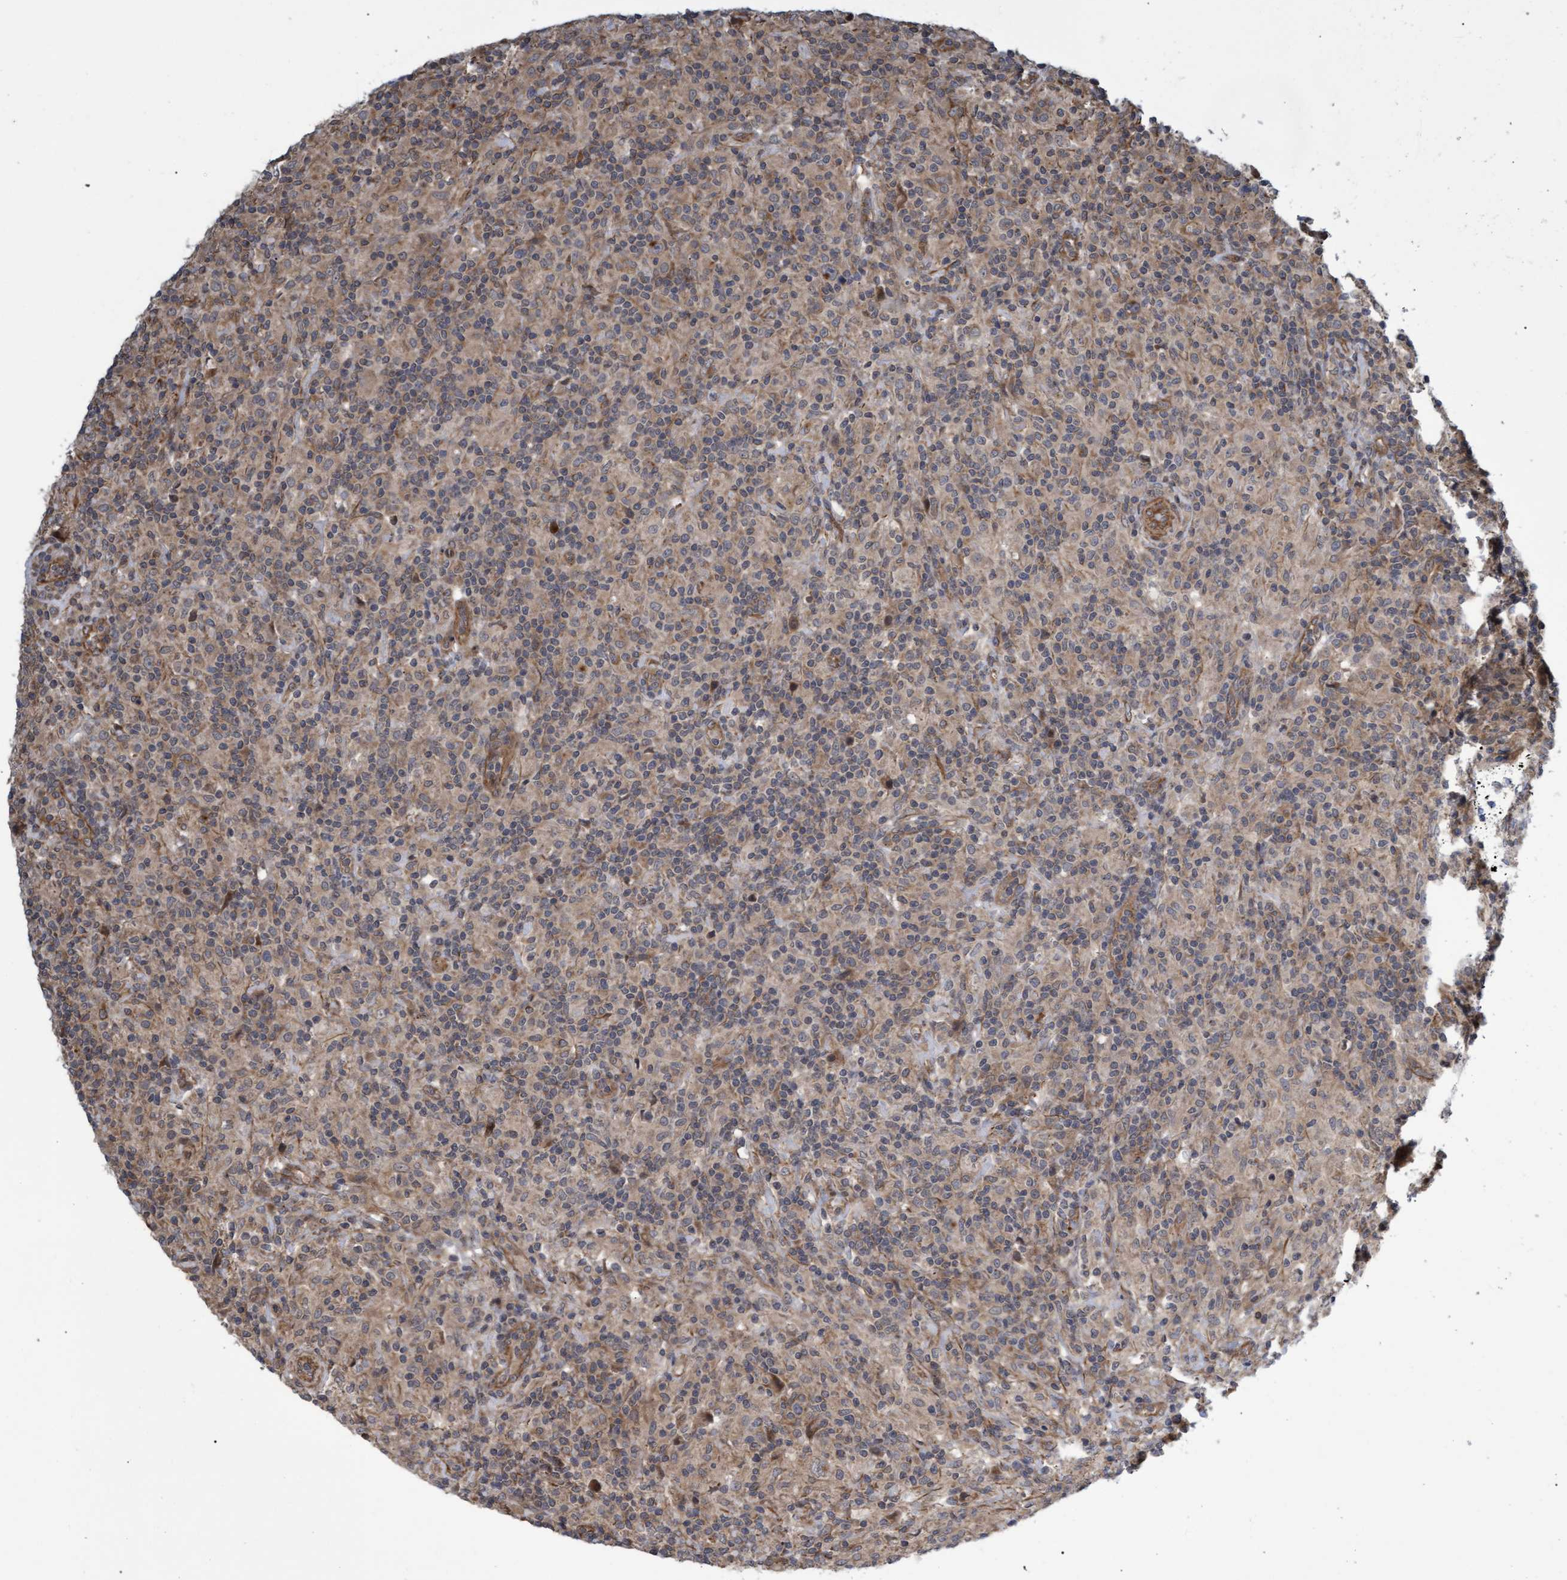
{"staining": {"intensity": "weak", "quantity": "<25%", "location": "cytoplasmic/membranous"}, "tissue": "lymphoma", "cell_type": "Tumor cells", "image_type": "cancer", "snomed": [{"axis": "morphology", "description": "Hodgkin's disease, NOS"}, {"axis": "topography", "description": "Lymph node"}], "caption": "Hodgkin's disease stained for a protein using immunohistochemistry shows no positivity tumor cells.", "gene": "TNFRSF10B", "patient": {"sex": "male", "age": 70}}